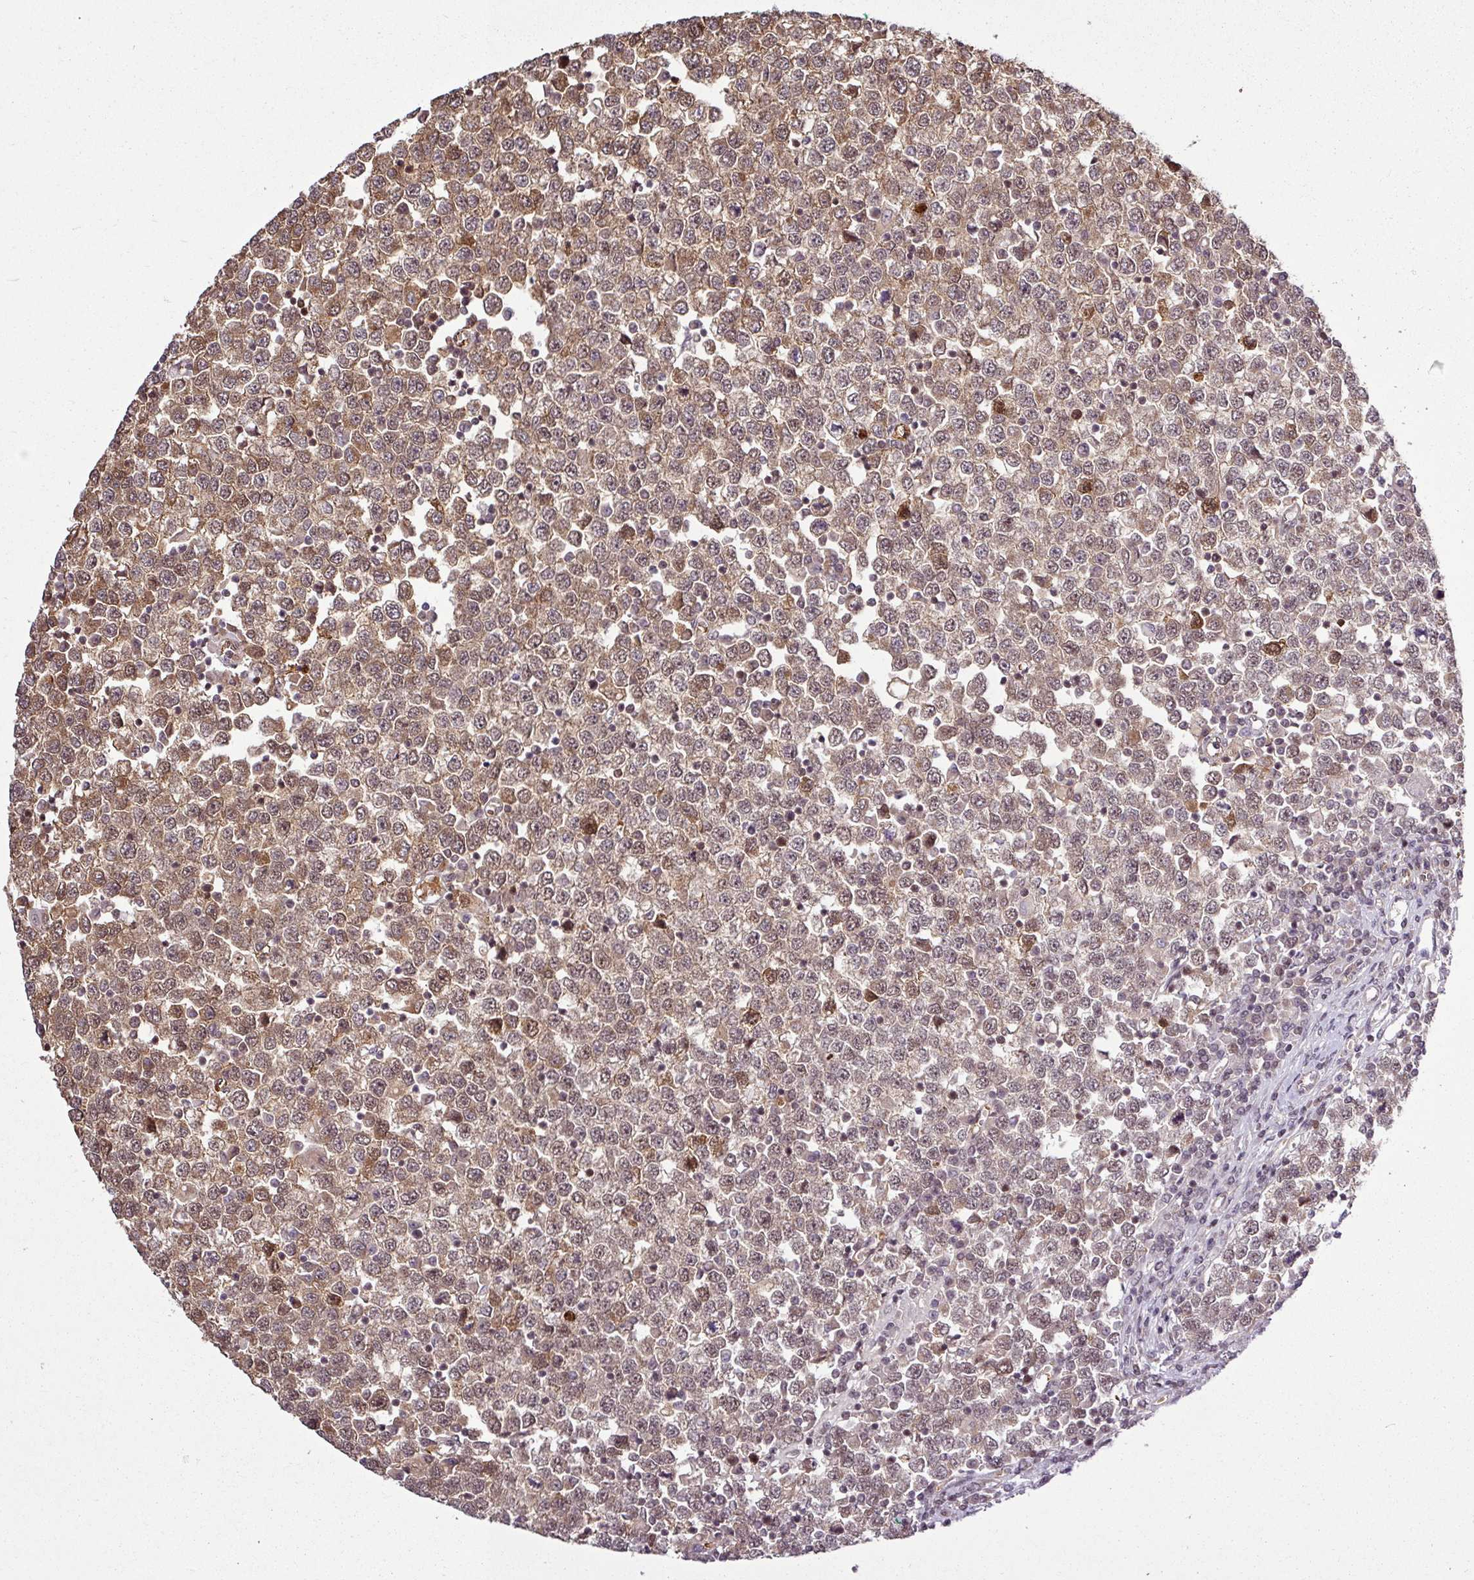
{"staining": {"intensity": "moderate", "quantity": ">75%", "location": "cytoplasmic/membranous,nuclear"}, "tissue": "testis cancer", "cell_type": "Tumor cells", "image_type": "cancer", "snomed": [{"axis": "morphology", "description": "Seminoma, NOS"}, {"axis": "topography", "description": "Testis"}], "caption": "Moderate cytoplasmic/membranous and nuclear expression is seen in about >75% of tumor cells in testis cancer.", "gene": "ITPKC", "patient": {"sex": "male", "age": 65}}